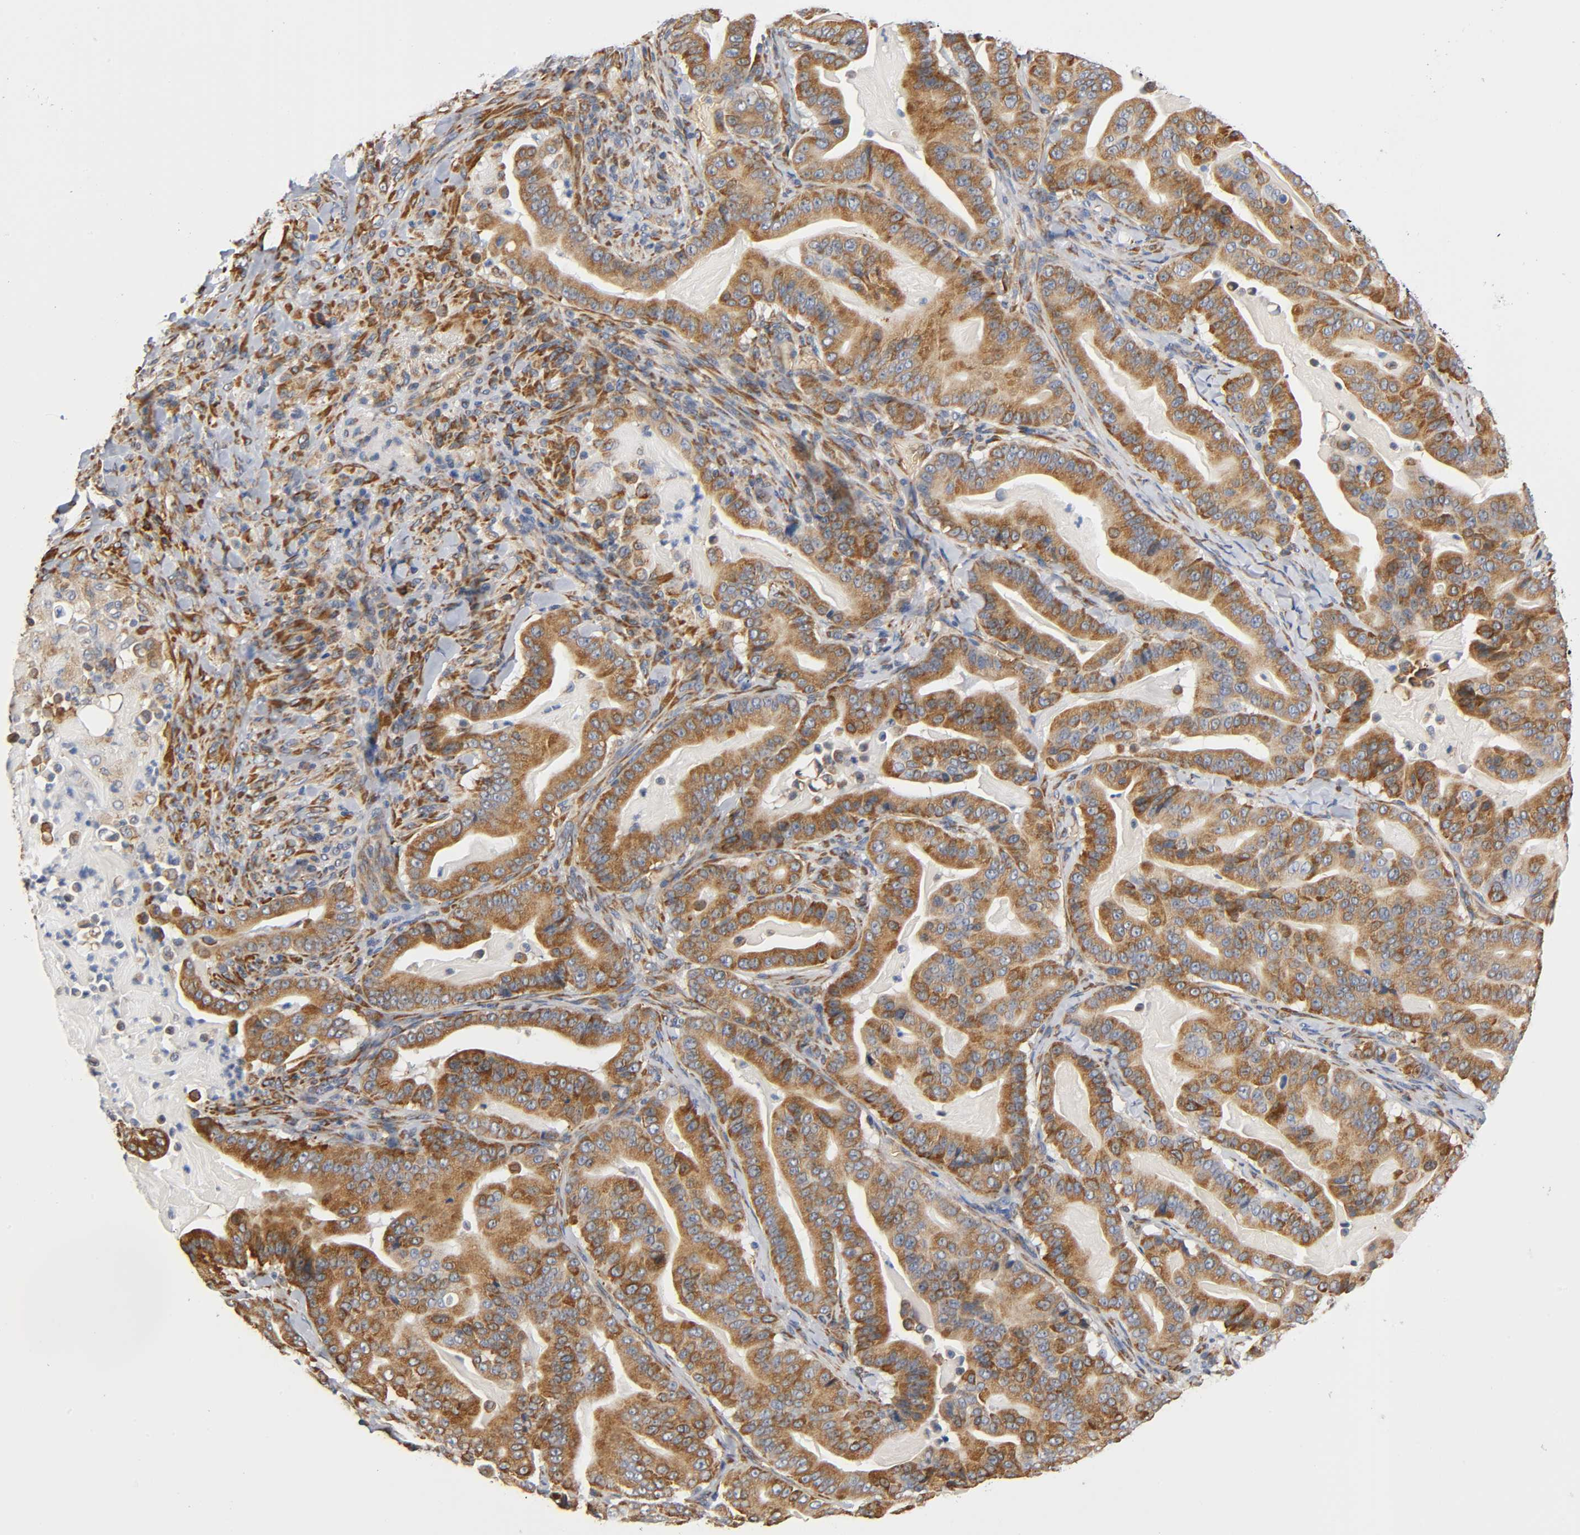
{"staining": {"intensity": "moderate", "quantity": ">75%", "location": "cytoplasmic/membranous"}, "tissue": "pancreatic cancer", "cell_type": "Tumor cells", "image_type": "cancer", "snomed": [{"axis": "morphology", "description": "Adenocarcinoma, NOS"}, {"axis": "topography", "description": "Pancreas"}], "caption": "The histopathology image shows immunohistochemical staining of pancreatic cancer. There is moderate cytoplasmic/membranous expression is identified in about >75% of tumor cells. The protein of interest is stained brown, and the nuclei are stained in blue (DAB IHC with brightfield microscopy, high magnification).", "gene": "UCKL1", "patient": {"sex": "male", "age": 63}}